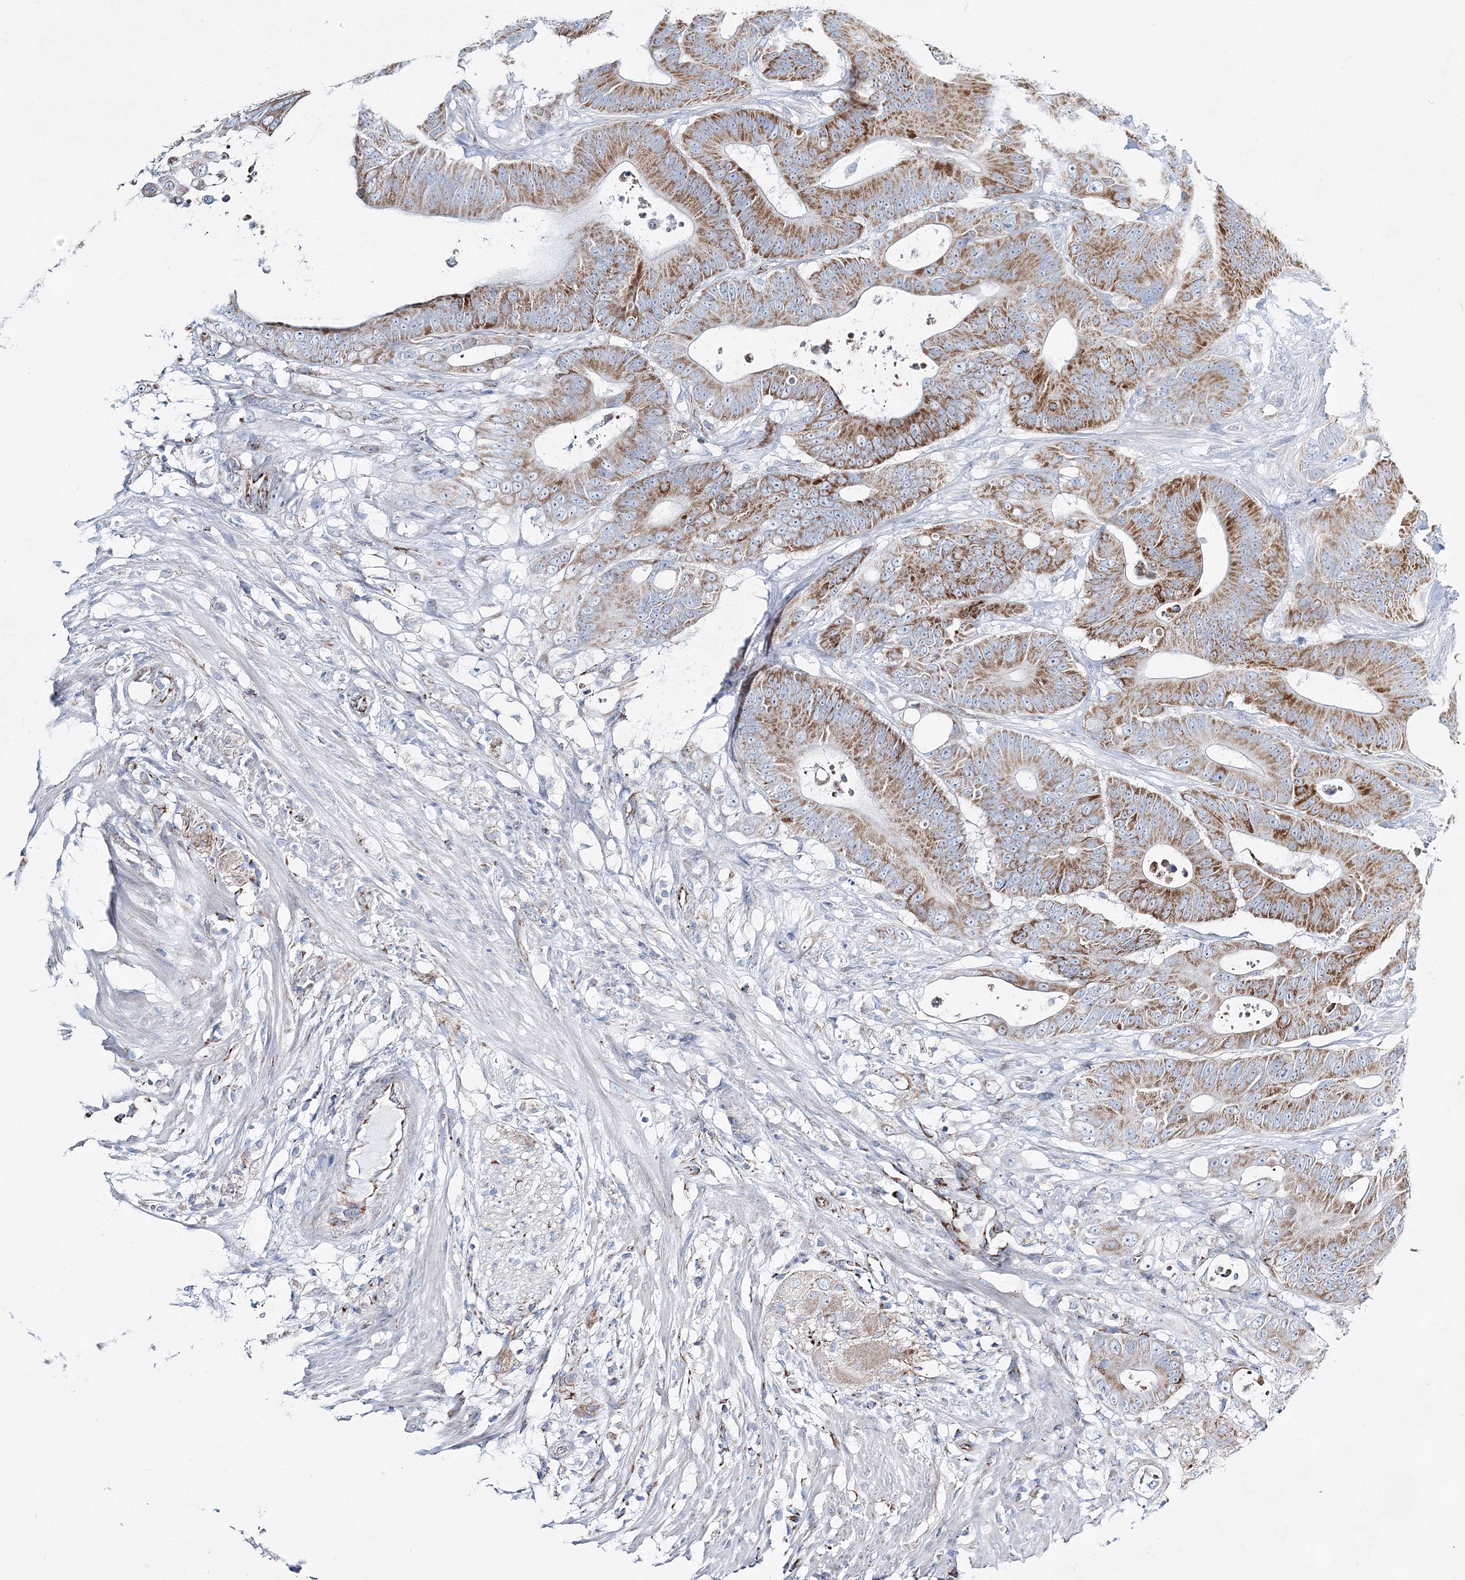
{"staining": {"intensity": "moderate", "quantity": ">75%", "location": "cytoplasmic/membranous"}, "tissue": "colorectal cancer", "cell_type": "Tumor cells", "image_type": "cancer", "snomed": [{"axis": "morphology", "description": "Adenocarcinoma, NOS"}, {"axis": "topography", "description": "Colon"}], "caption": "This is a photomicrograph of immunohistochemistry staining of colorectal adenocarcinoma, which shows moderate staining in the cytoplasmic/membranous of tumor cells.", "gene": "HIBCH", "patient": {"sex": "male", "age": 83}}